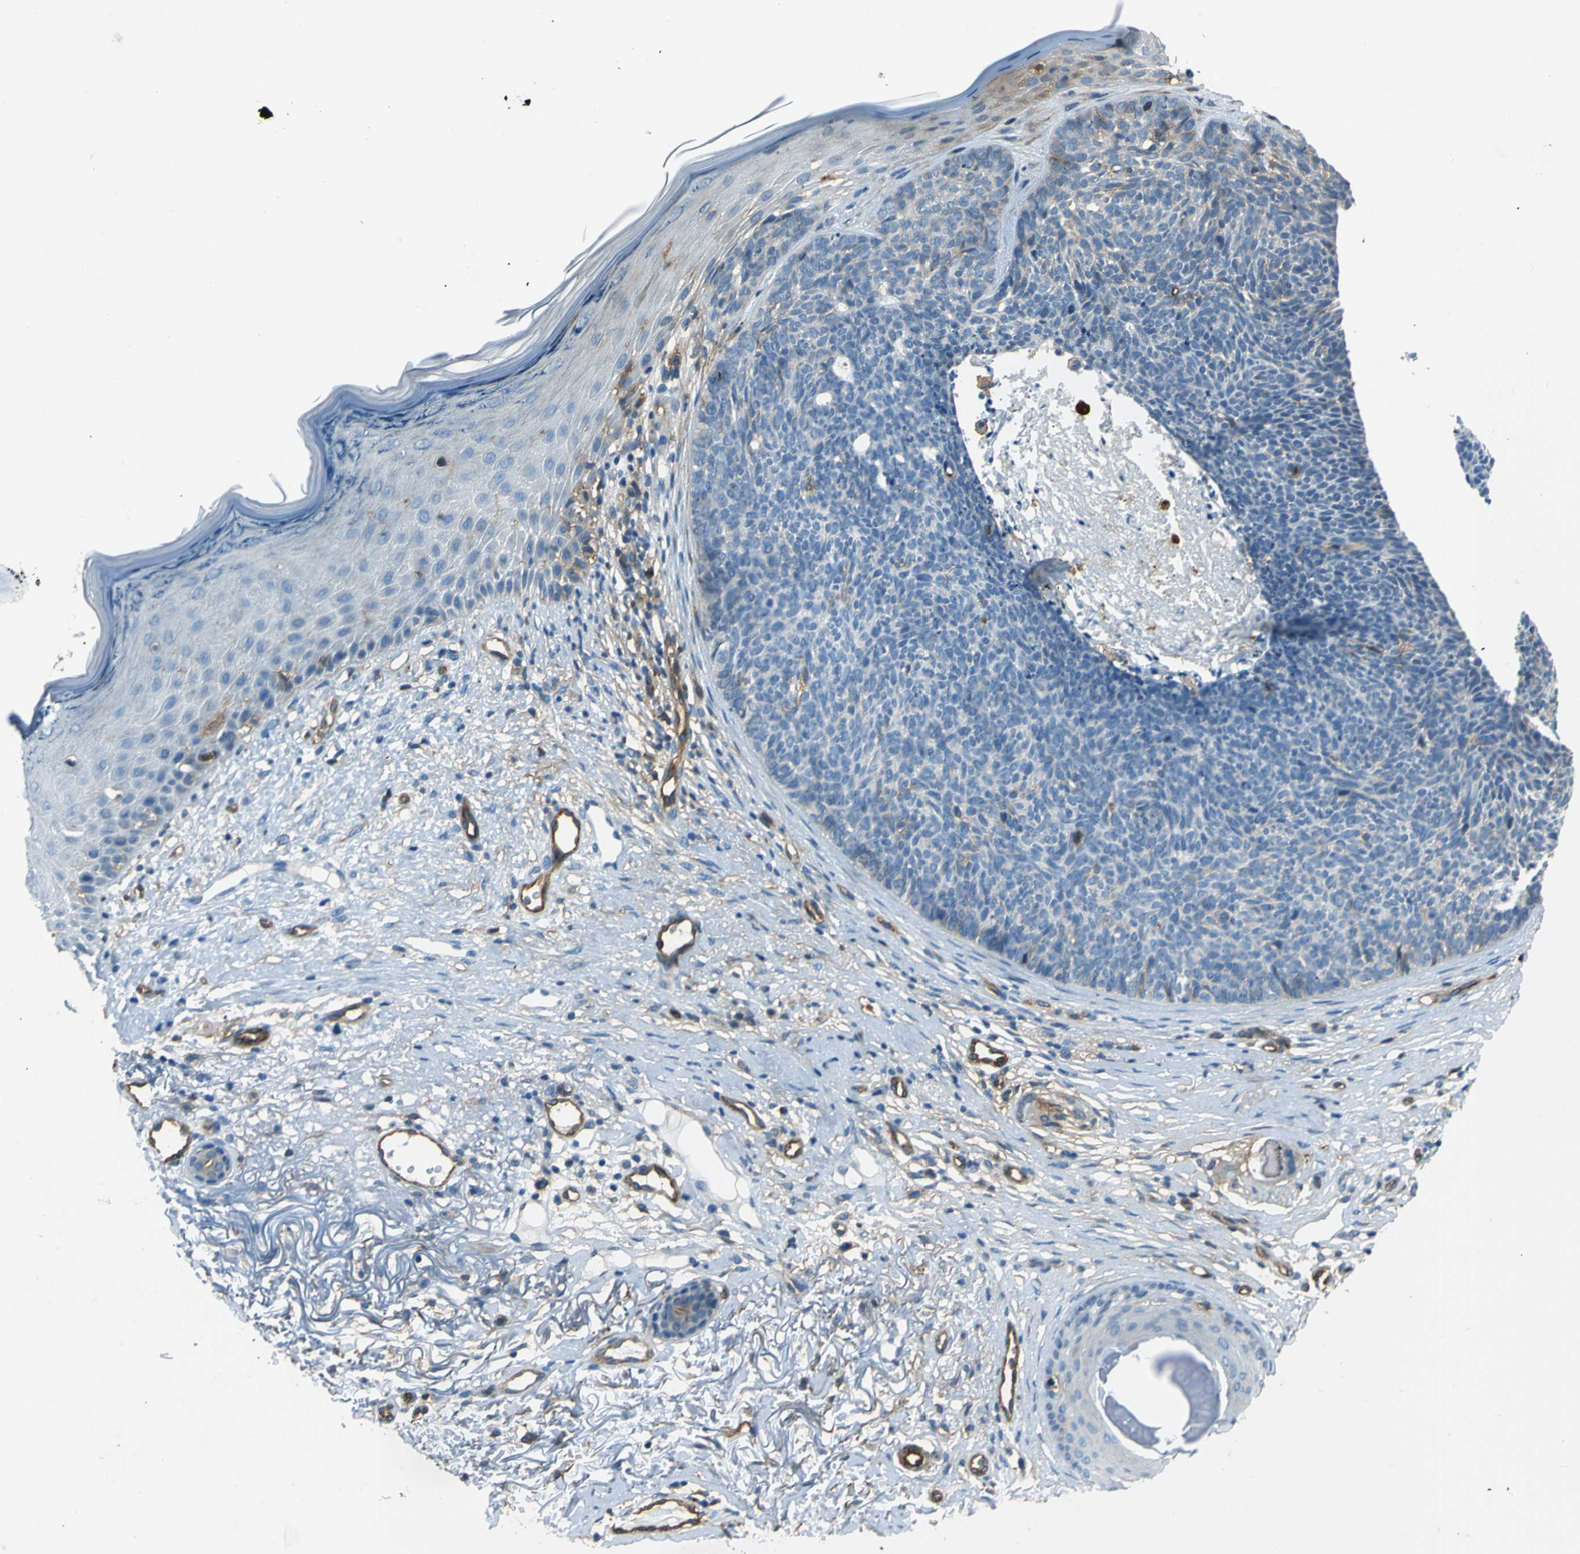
{"staining": {"intensity": "negative", "quantity": "none", "location": "none"}, "tissue": "skin cancer", "cell_type": "Tumor cells", "image_type": "cancer", "snomed": [{"axis": "morphology", "description": "Basal cell carcinoma"}, {"axis": "topography", "description": "Skin"}], "caption": "A high-resolution image shows IHC staining of basal cell carcinoma (skin), which reveals no significant positivity in tumor cells.", "gene": "ENTPD1", "patient": {"sex": "female", "age": 70}}